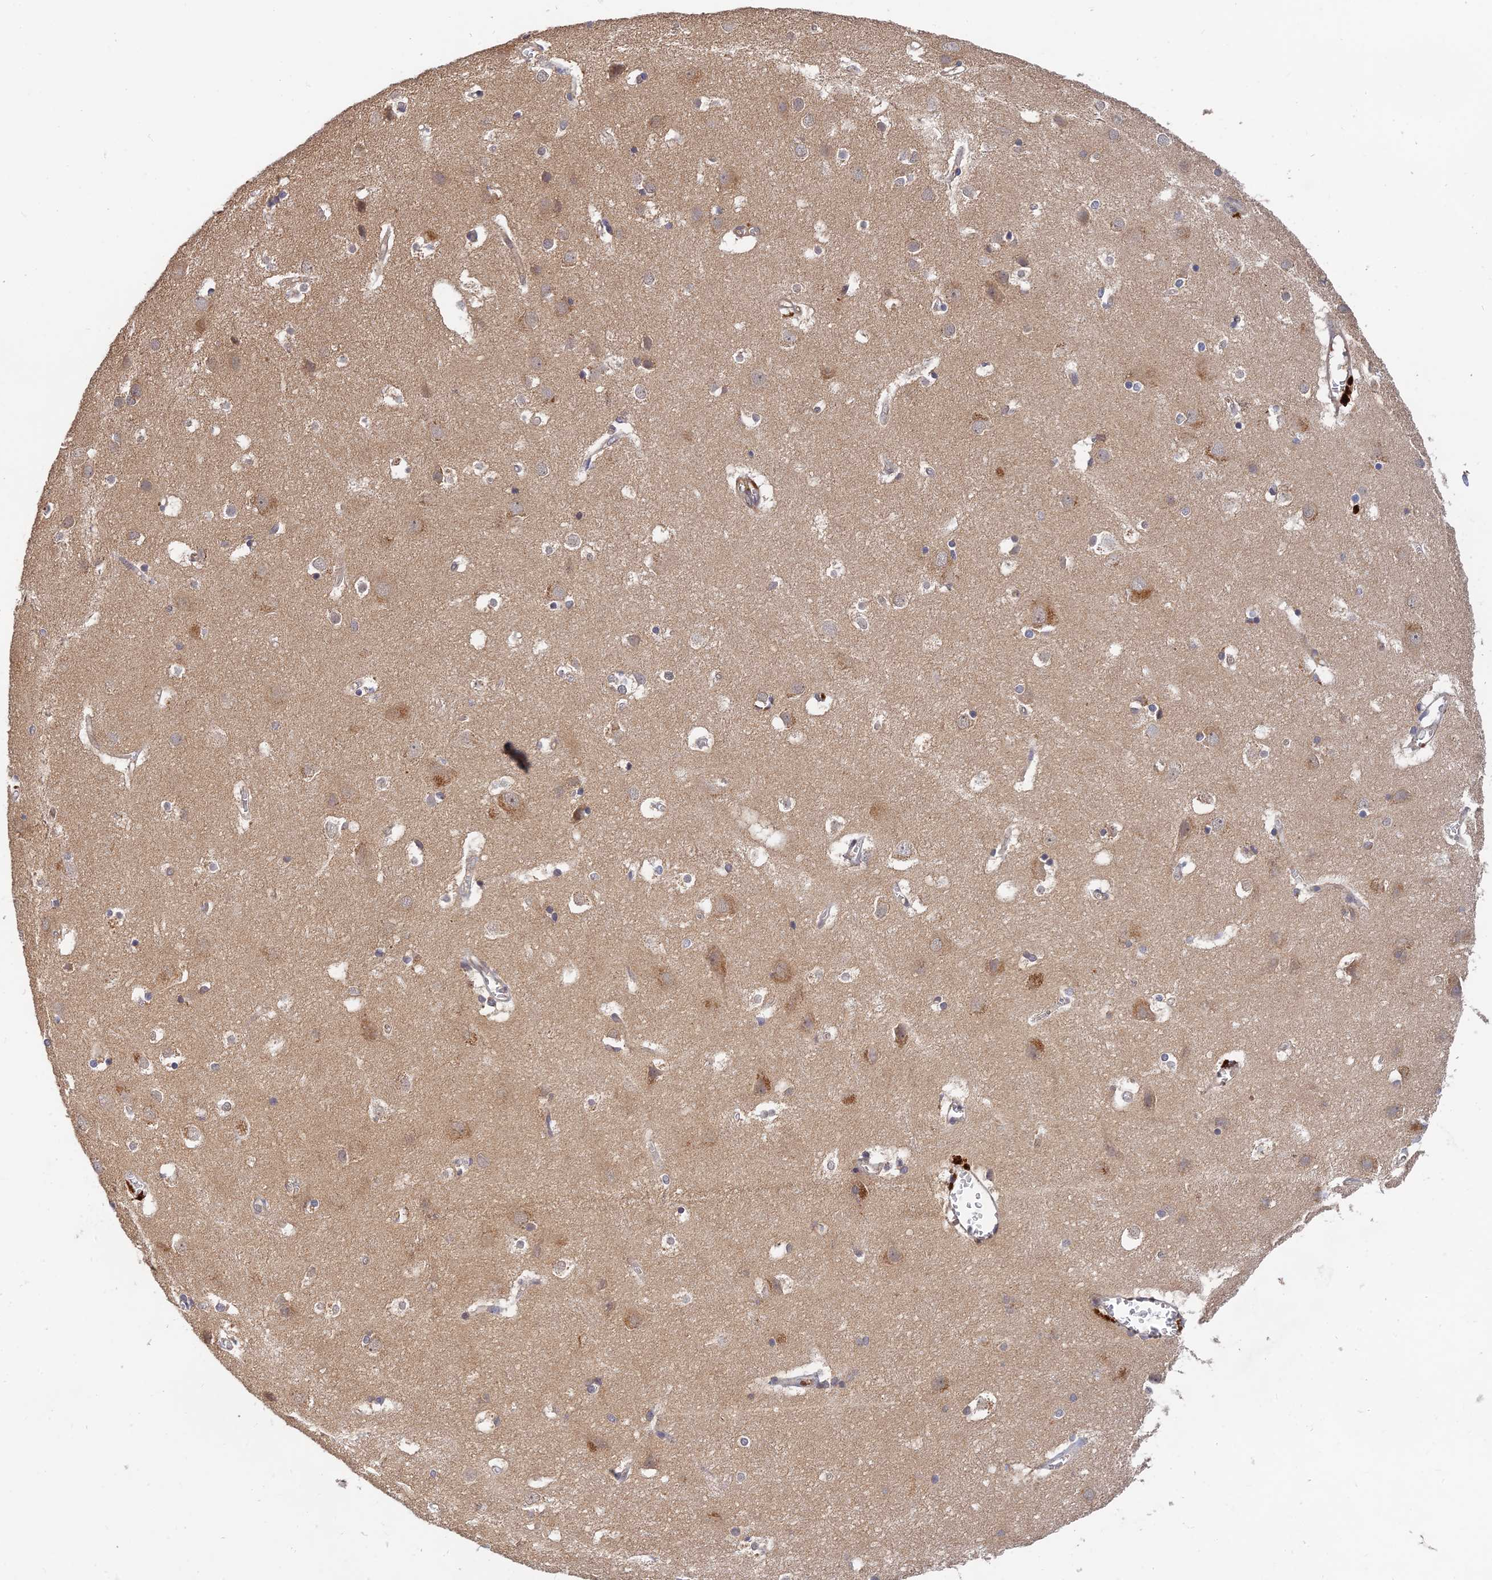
{"staining": {"intensity": "weak", "quantity": "<25%", "location": "cytoplasmic/membranous"}, "tissue": "cerebral cortex", "cell_type": "Endothelial cells", "image_type": "normal", "snomed": [{"axis": "morphology", "description": "Normal tissue, NOS"}, {"axis": "topography", "description": "Cerebral cortex"}], "caption": "High power microscopy histopathology image of an immunohistochemistry image of benign cerebral cortex, revealing no significant expression in endothelial cells. (DAB (3,3'-diaminobenzidine) immunohistochemistry (IHC) visualized using brightfield microscopy, high magnification).", "gene": "FAM151B", "patient": {"sex": "male", "age": 54}}